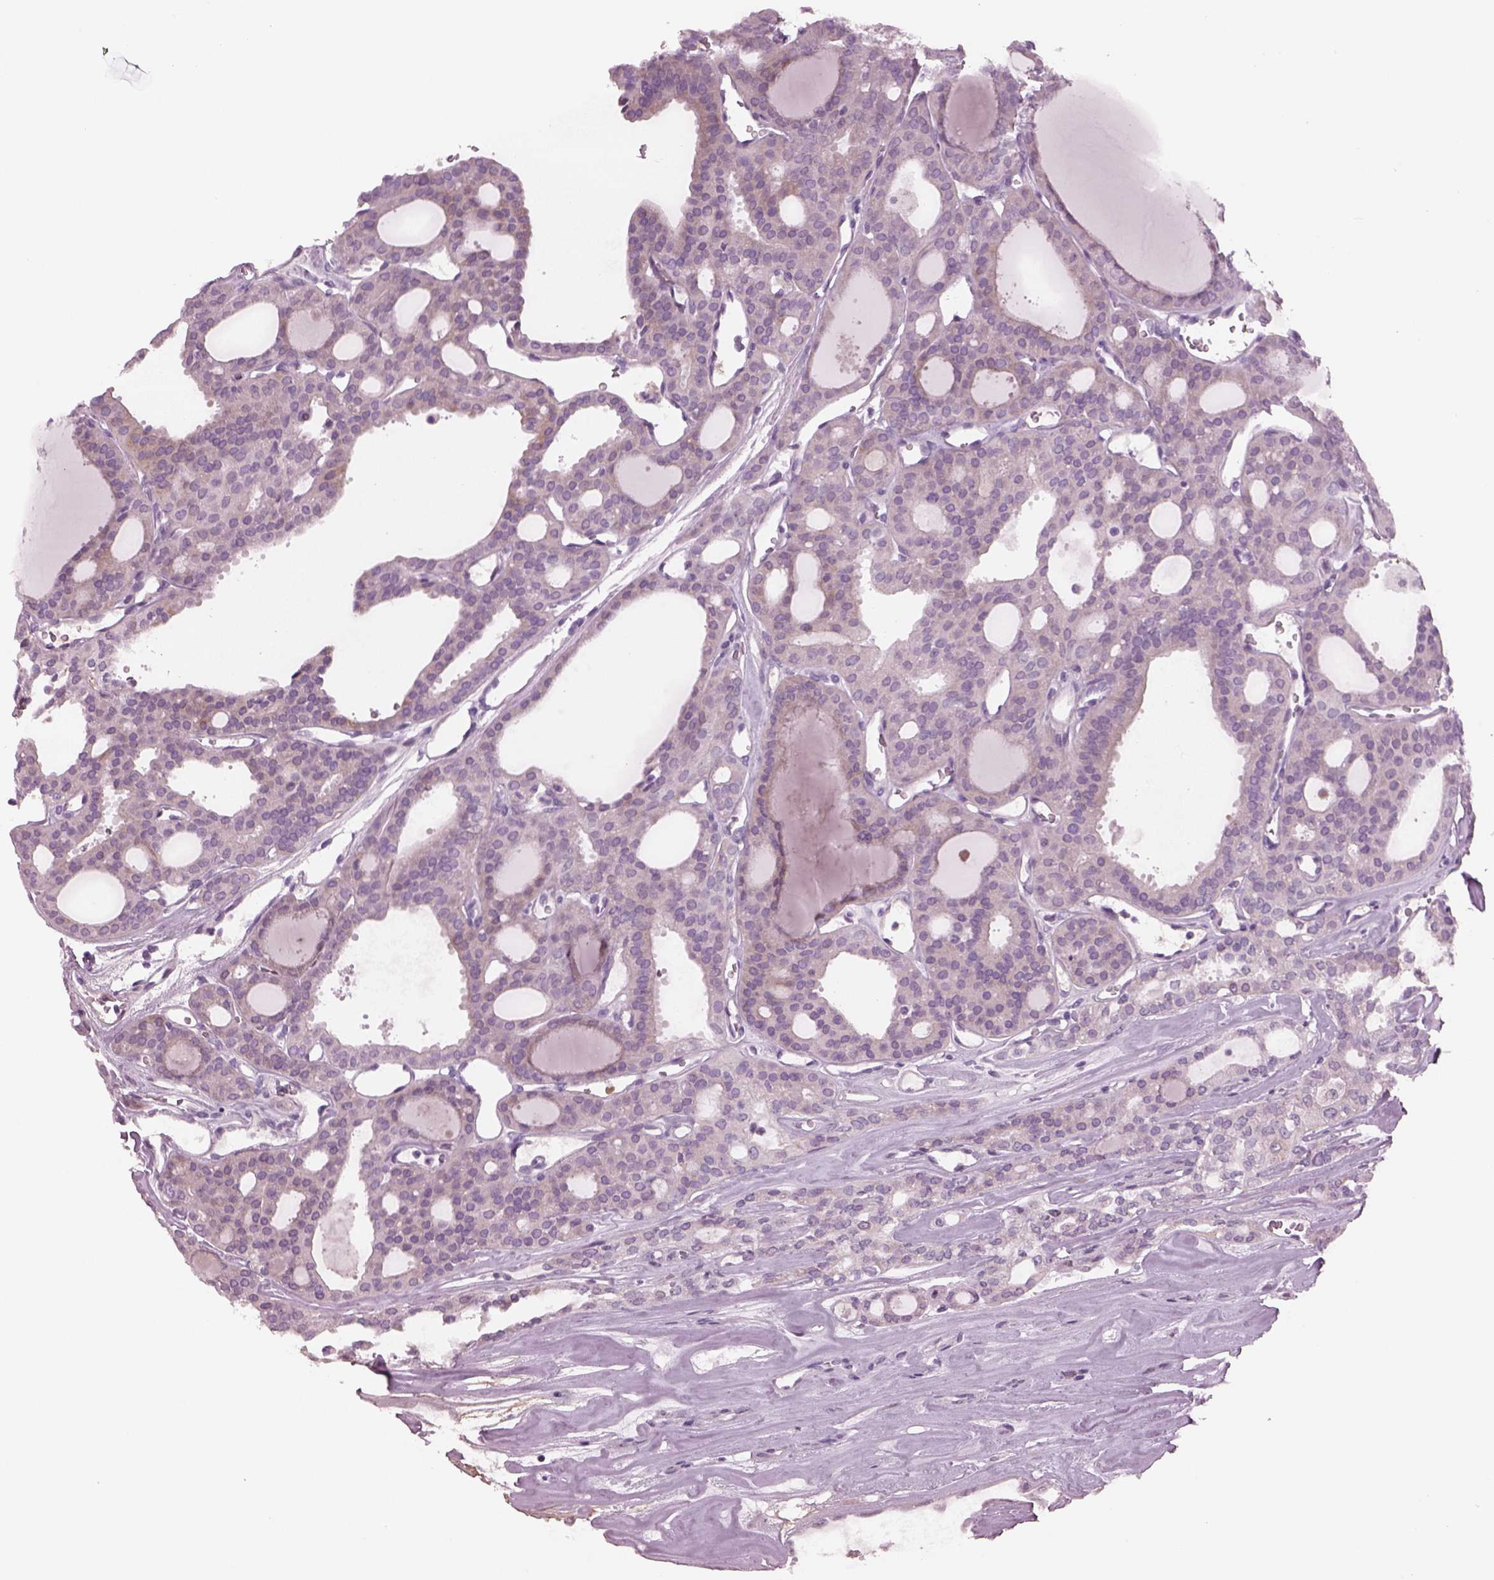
{"staining": {"intensity": "weak", "quantity": "<25%", "location": "cytoplasmic/membranous"}, "tissue": "thyroid cancer", "cell_type": "Tumor cells", "image_type": "cancer", "snomed": [{"axis": "morphology", "description": "Follicular adenoma carcinoma, NOS"}, {"axis": "topography", "description": "Thyroid gland"}], "caption": "Tumor cells are negative for brown protein staining in thyroid cancer (follicular adenoma carcinoma).", "gene": "CYLC1", "patient": {"sex": "male", "age": 75}}